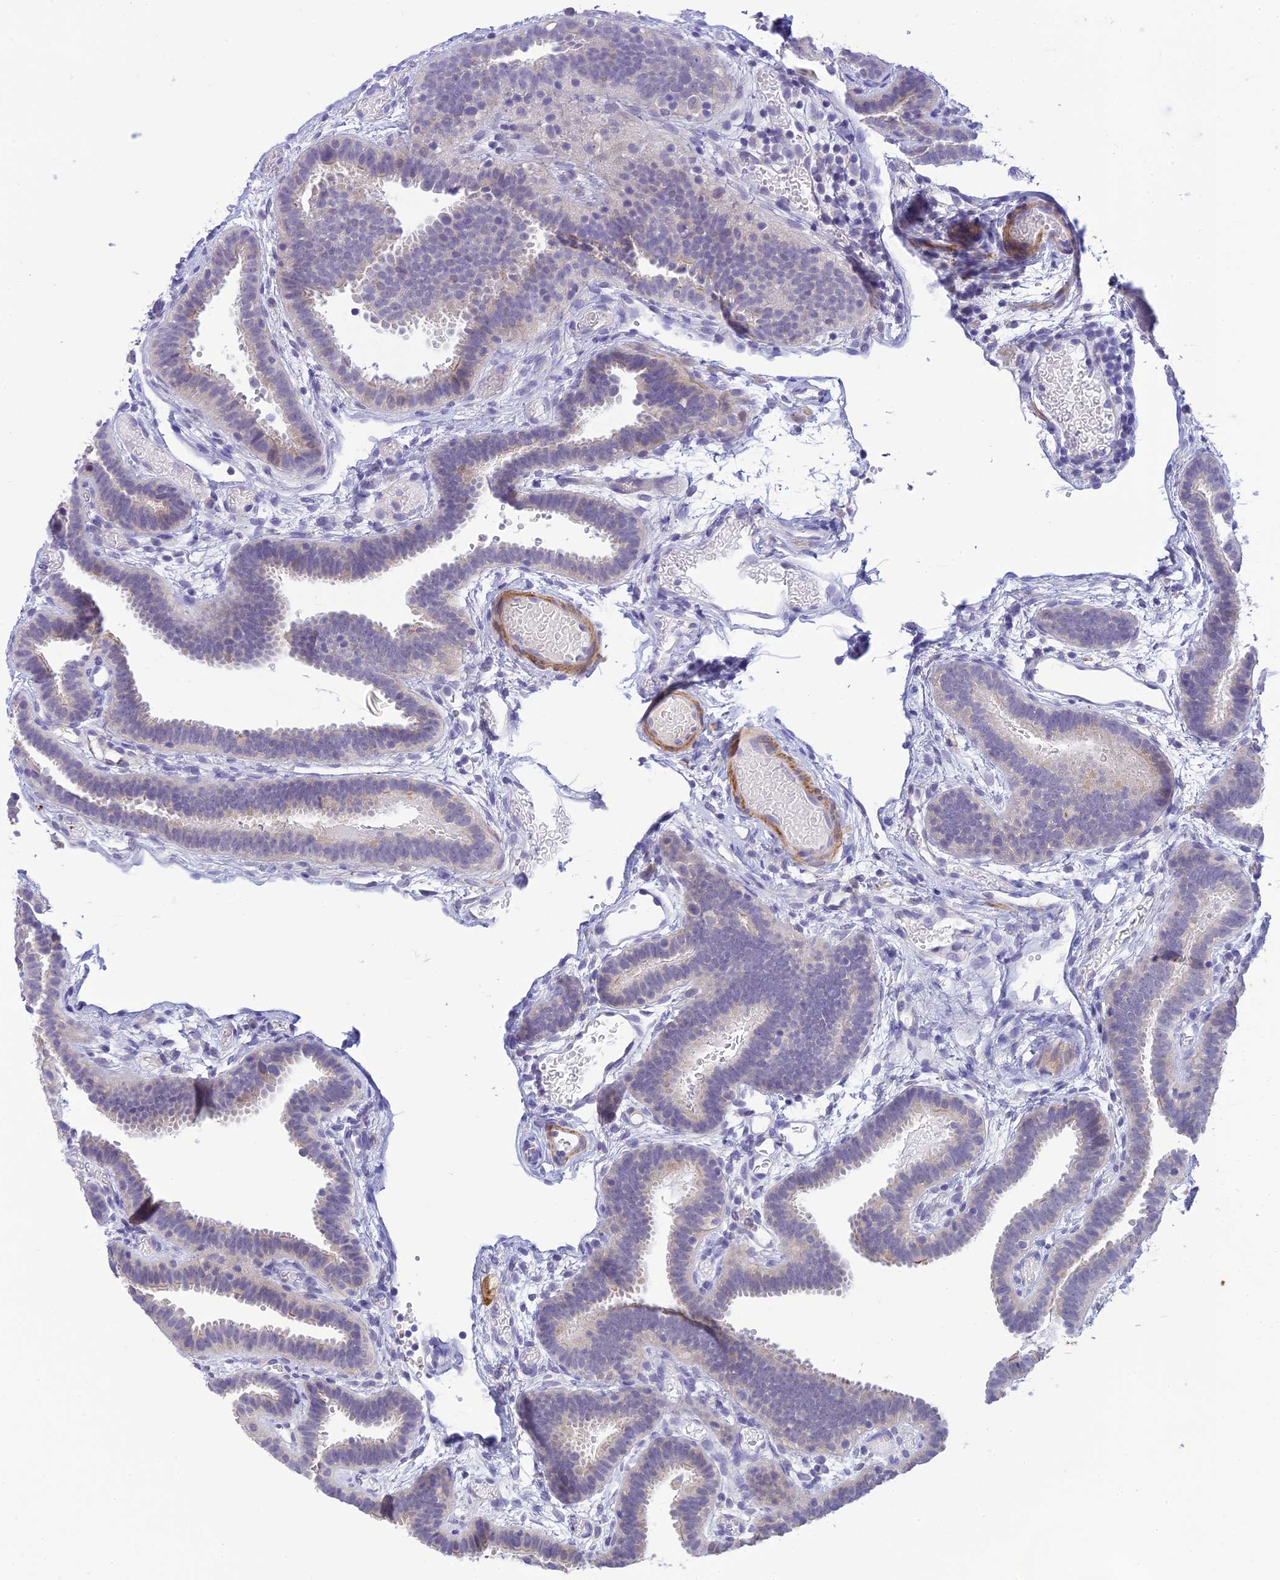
{"staining": {"intensity": "moderate", "quantity": "<25%", "location": "cytoplasmic/membranous,nuclear"}, "tissue": "fallopian tube", "cell_type": "Glandular cells", "image_type": "normal", "snomed": [{"axis": "morphology", "description": "Normal tissue, NOS"}, {"axis": "topography", "description": "Fallopian tube"}], "caption": "Immunohistochemical staining of unremarkable human fallopian tube reveals <25% levels of moderate cytoplasmic/membranous,nuclear protein expression in approximately <25% of glandular cells.", "gene": "XPO7", "patient": {"sex": "female", "age": 37}}